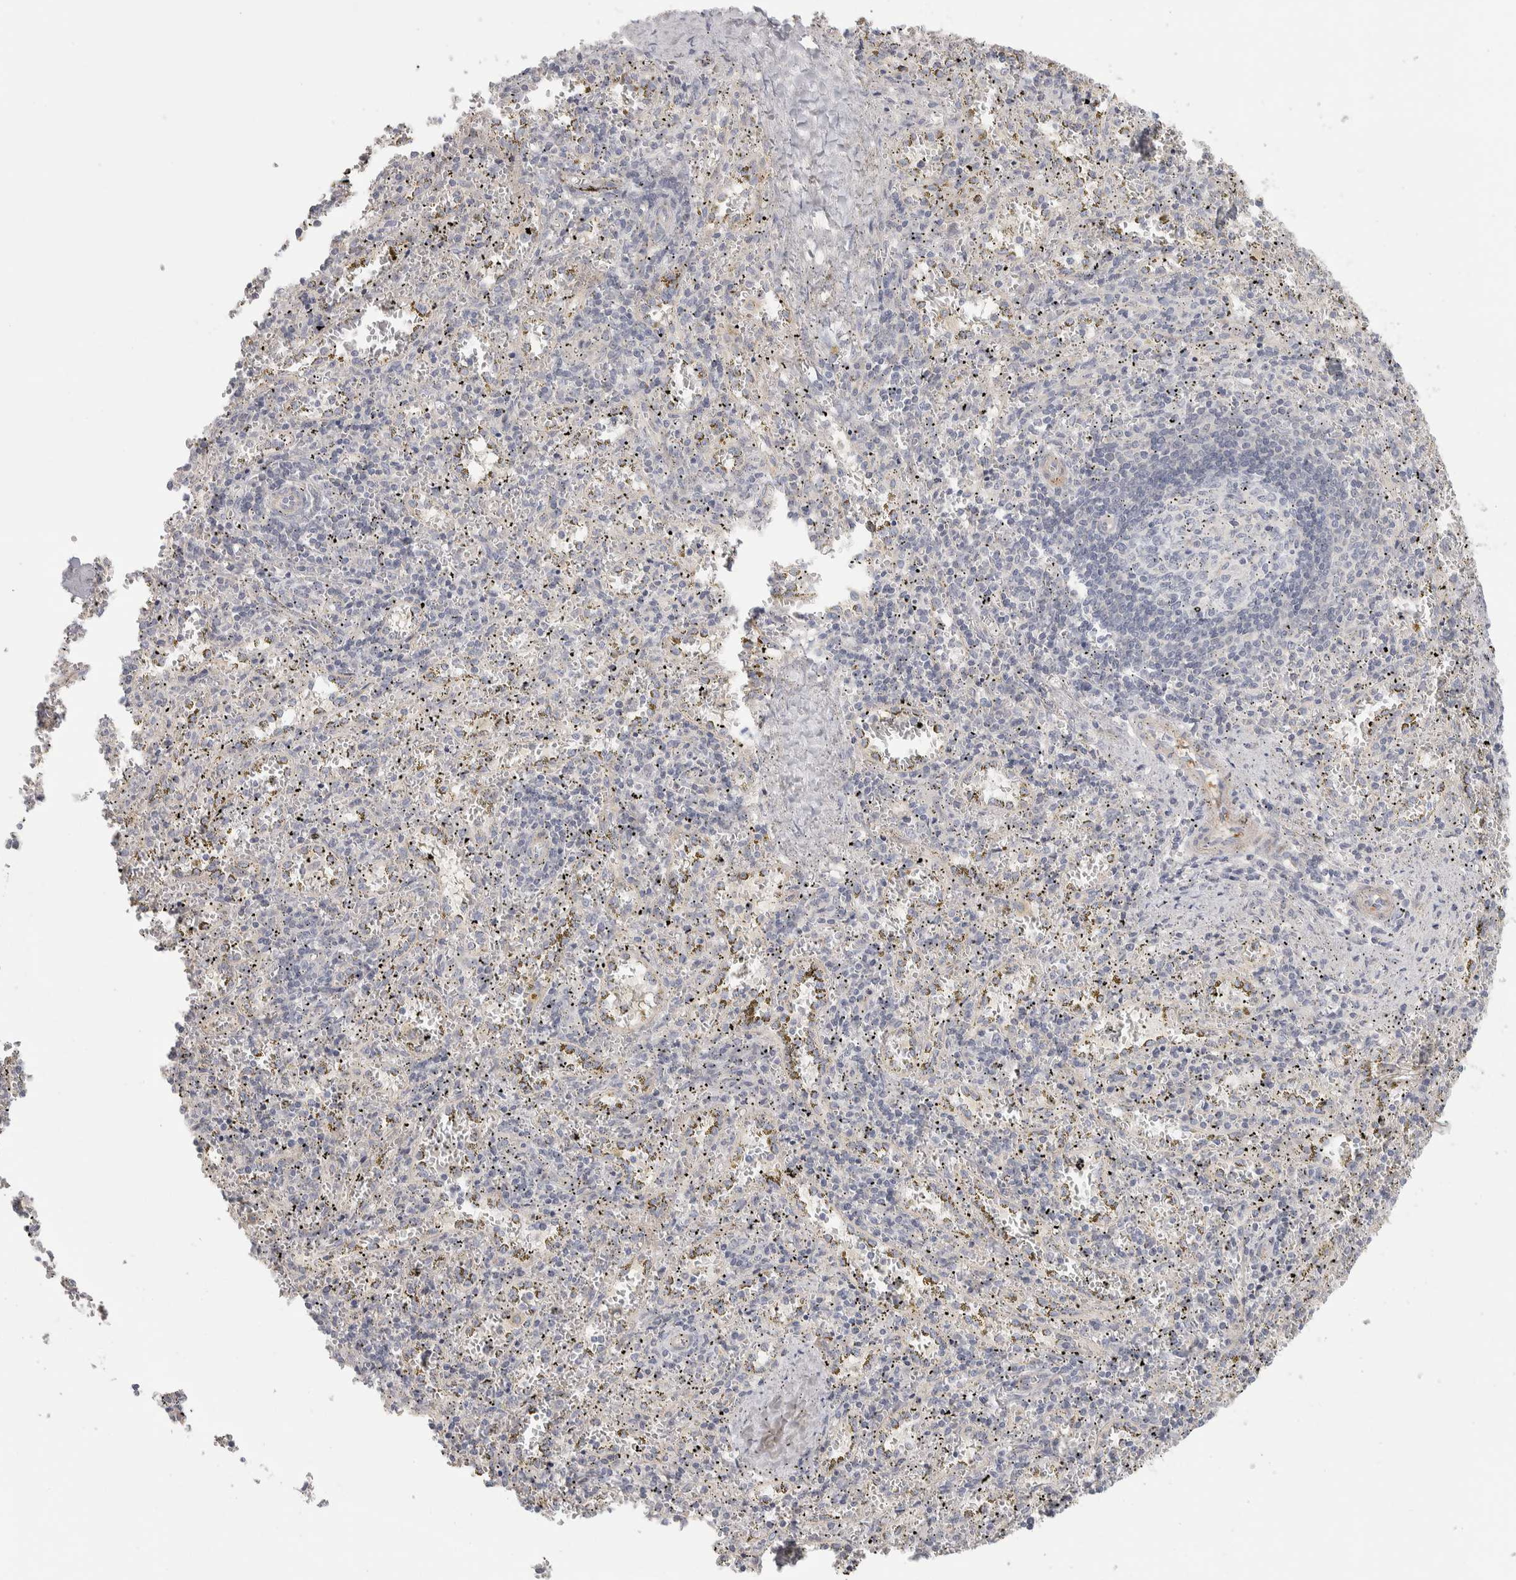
{"staining": {"intensity": "negative", "quantity": "none", "location": "none"}, "tissue": "spleen", "cell_type": "Cells in red pulp", "image_type": "normal", "snomed": [{"axis": "morphology", "description": "Normal tissue, NOS"}, {"axis": "topography", "description": "Spleen"}], "caption": "A high-resolution photomicrograph shows immunohistochemistry staining of normal spleen, which exhibits no significant staining in cells in red pulp.", "gene": "DCXR", "patient": {"sex": "male", "age": 11}}